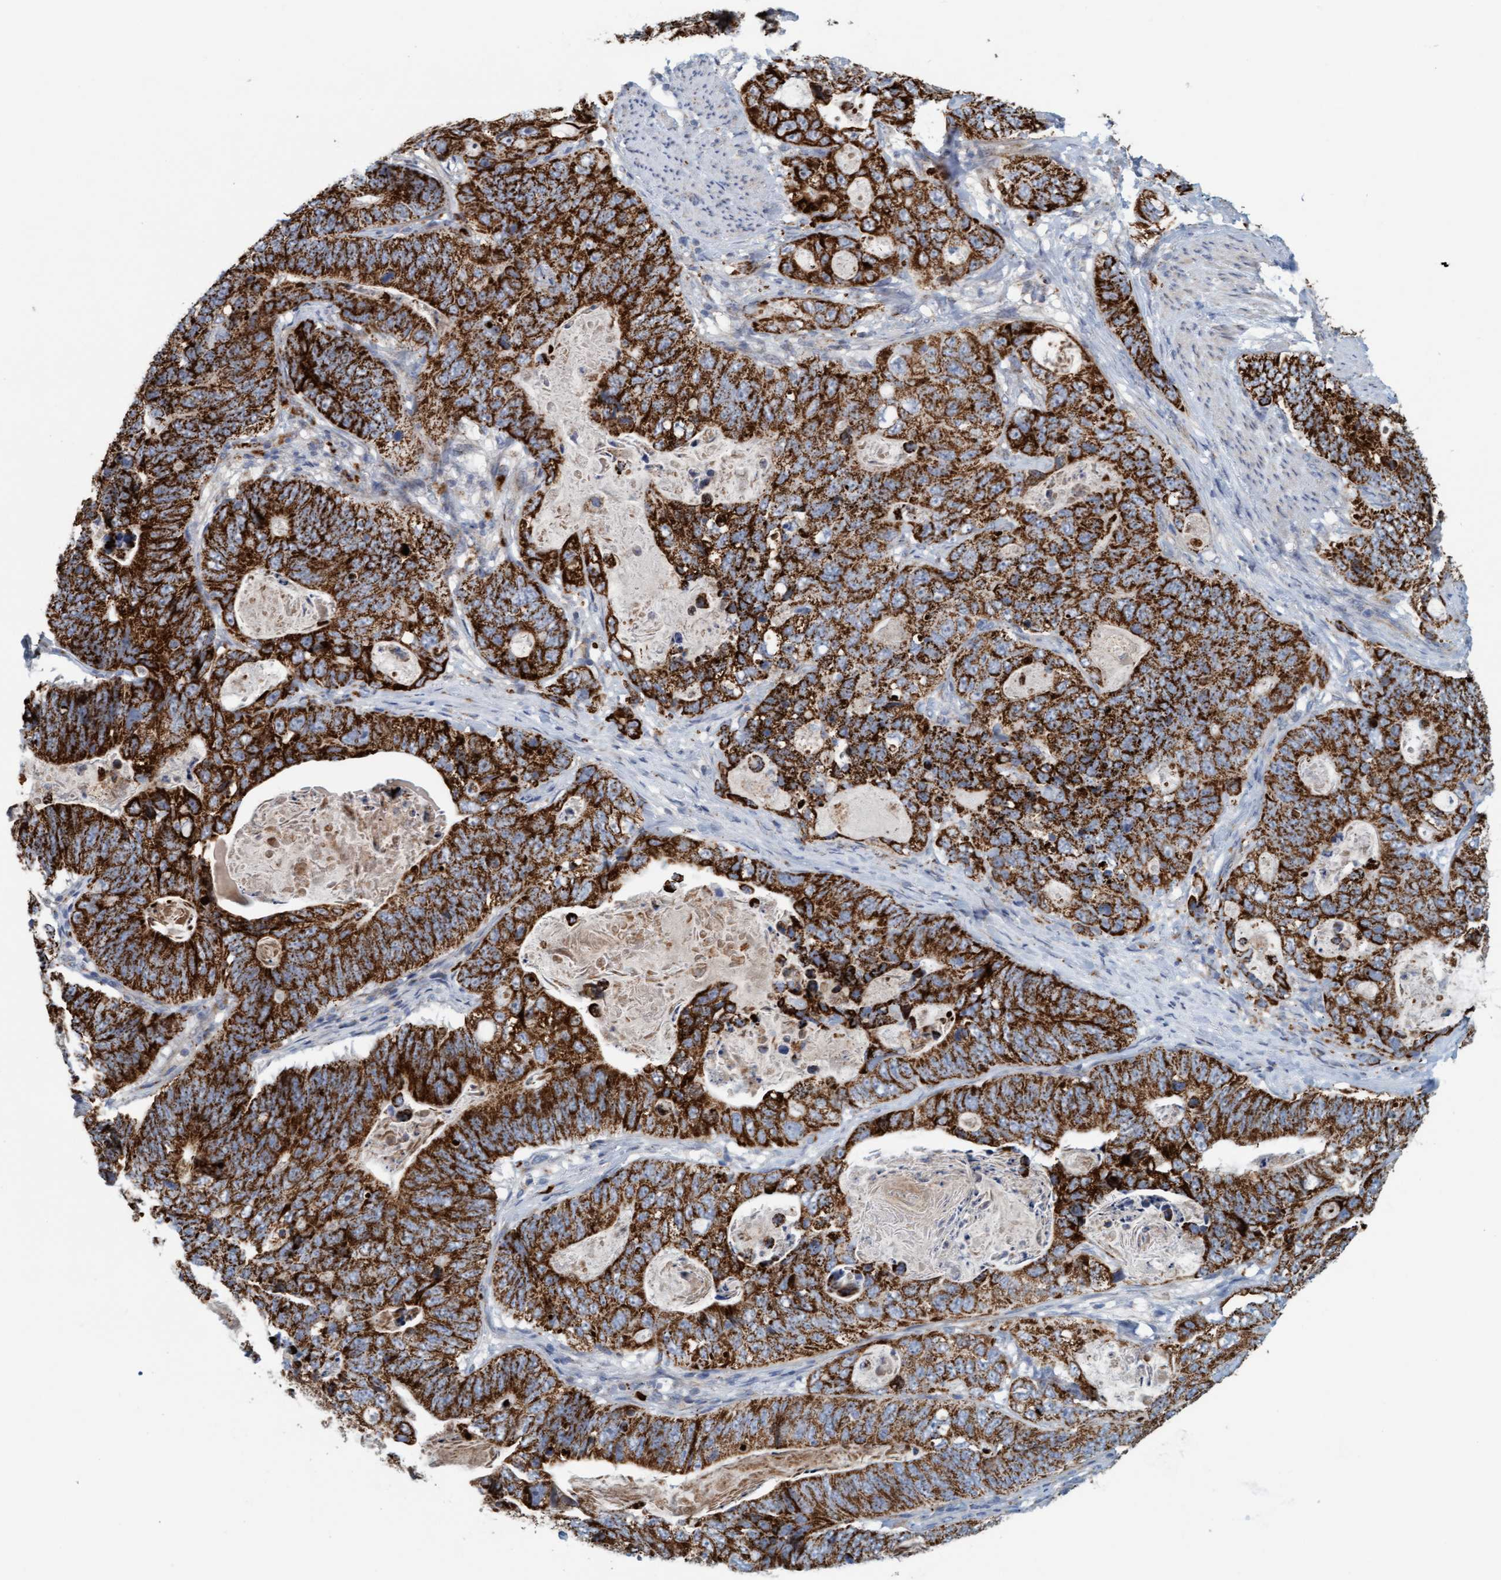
{"staining": {"intensity": "strong", "quantity": ">75%", "location": "cytoplasmic/membranous"}, "tissue": "stomach cancer", "cell_type": "Tumor cells", "image_type": "cancer", "snomed": [{"axis": "morphology", "description": "Normal tissue, NOS"}, {"axis": "morphology", "description": "Adenocarcinoma, NOS"}, {"axis": "topography", "description": "Stomach"}], "caption": "Adenocarcinoma (stomach) stained for a protein exhibits strong cytoplasmic/membranous positivity in tumor cells. (Stains: DAB in brown, nuclei in blue, Microscopy: brightfield microscopy at high magnification).", "gene": "B9D1", "patient": {"sex": "female", "age": 89}}